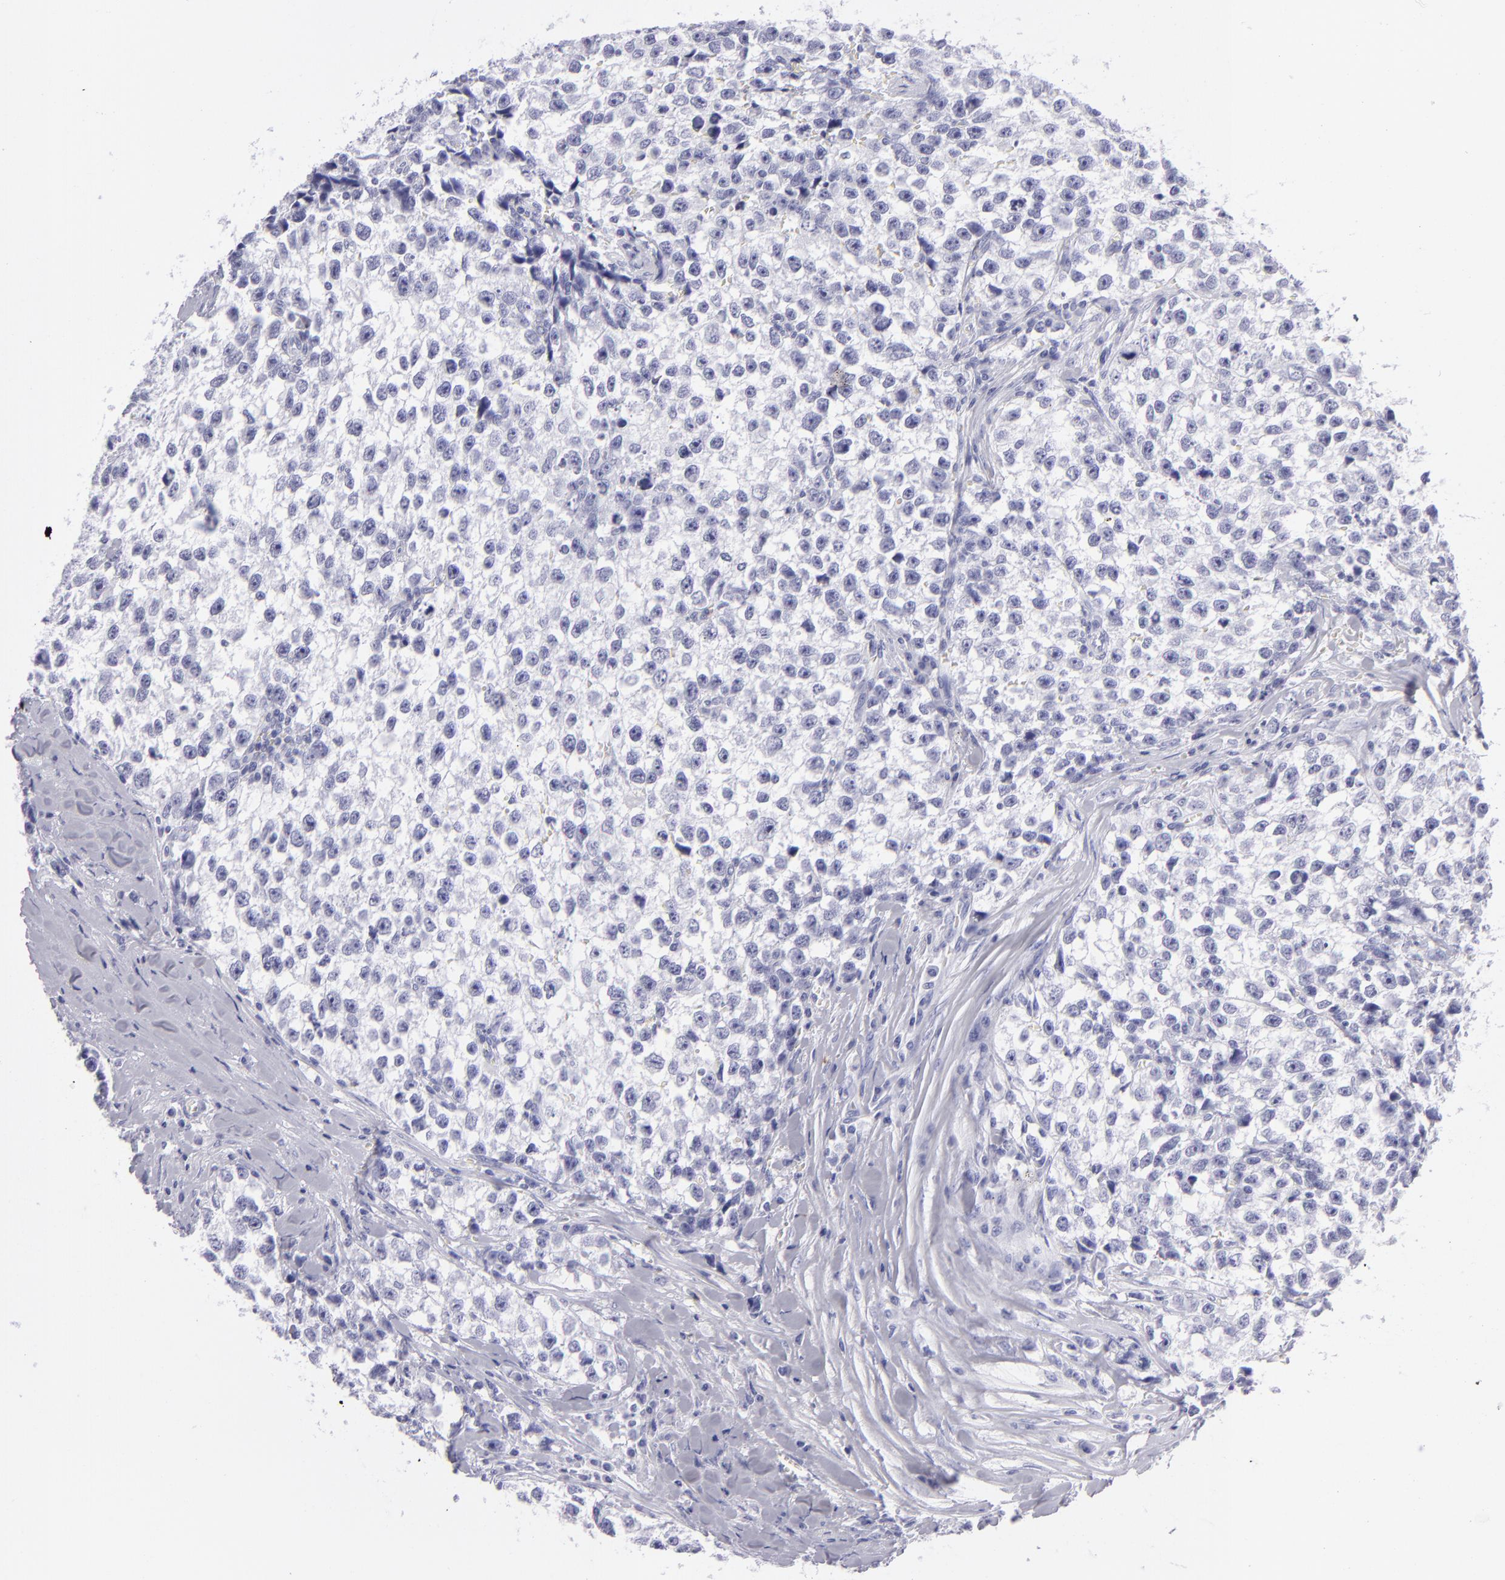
{"staining": {"intensity": "negative", "quantity": "none", "location": "none"}, "tissue": "testis cancer", "cell_type": "Tumor cells", "image_type": "cancer", "snomed": [{"axis": "morphology", "description": "Seminoma, NOS"}, {"axis": "morphology", "description": "Carcinoma, Embryonal, NOS"}, {"axis": "topography", "description": "Testis"}], "caption": "Testis cancer stained for a protein using immunohistochemistry (IHC) reveals no staining tumor cells.", "gene": "PVALB", "patient": {"sex": "male", "age": 30}}